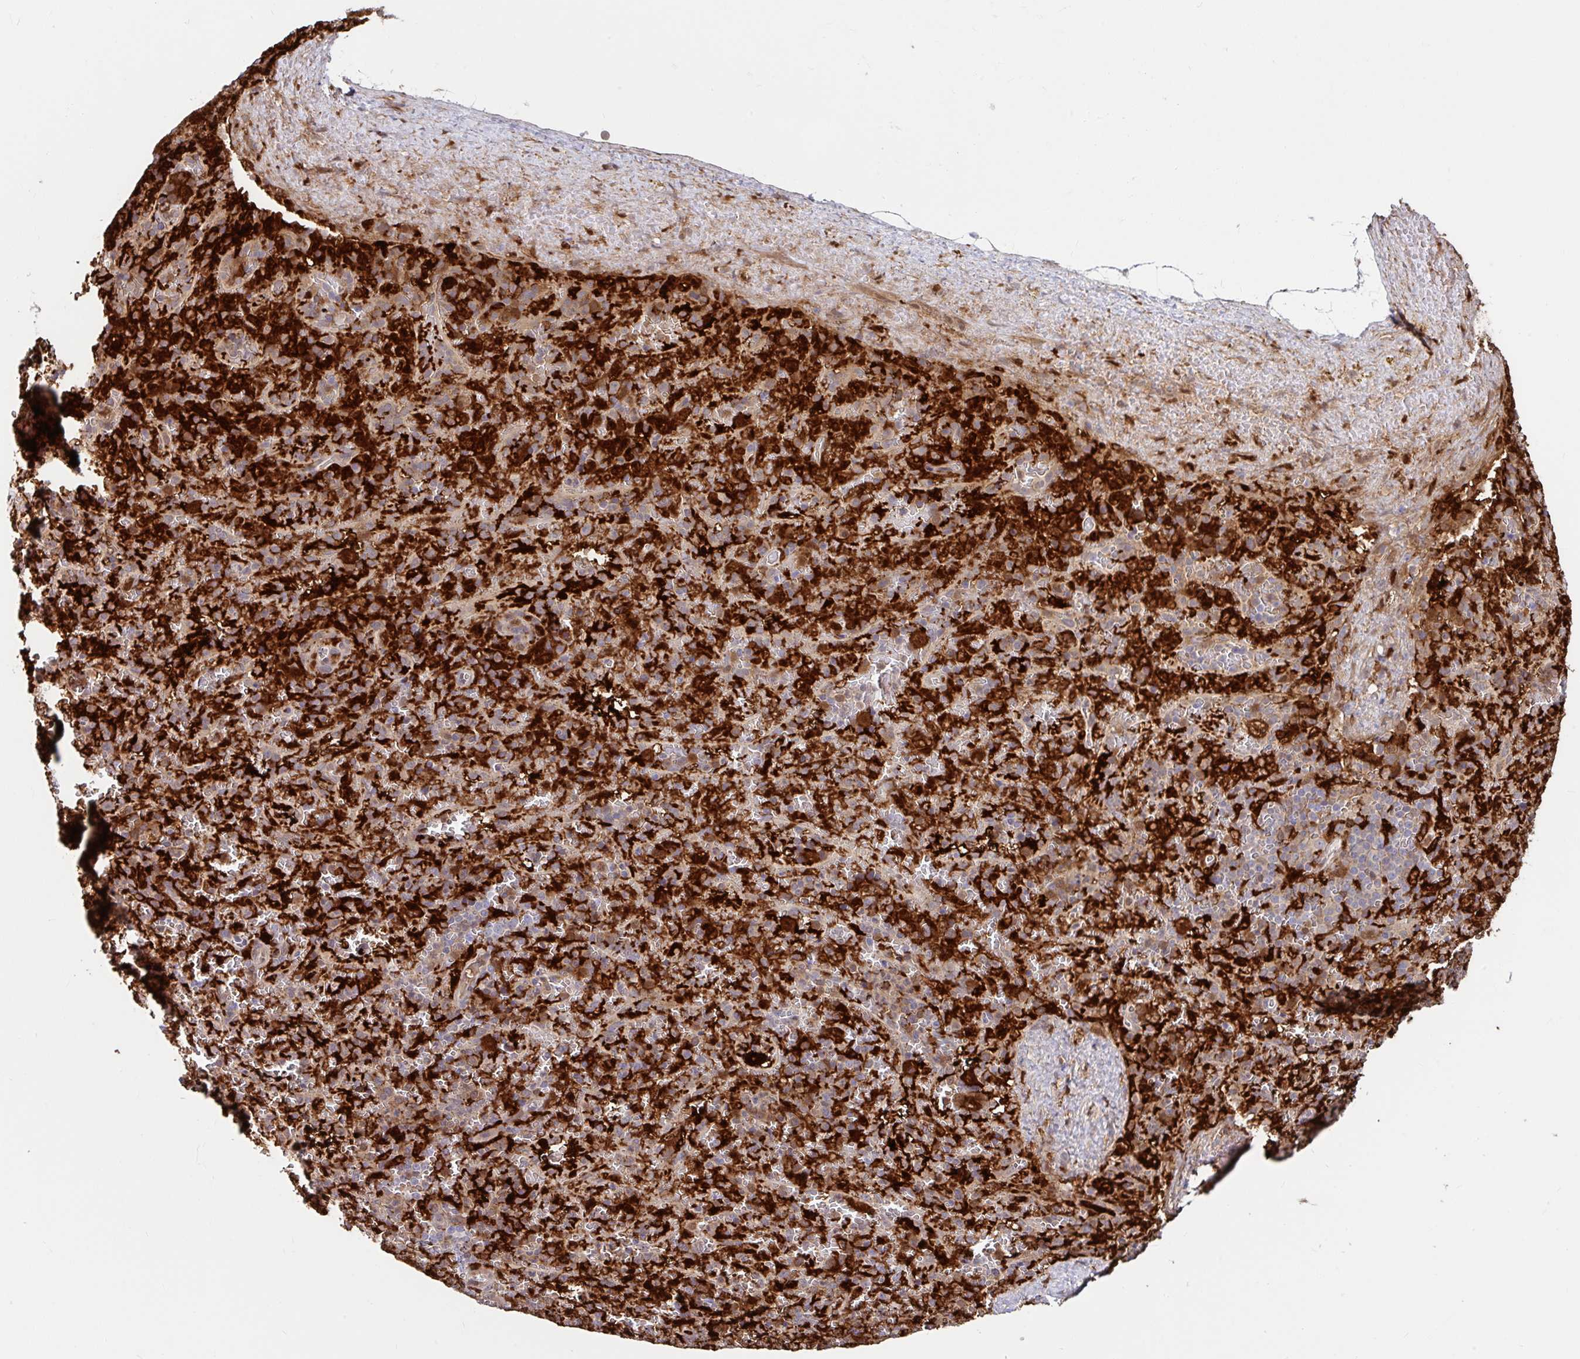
{"staining": {"intensity": "strong", "quantity": "25%-75%", "location": "cytoplasmic/membranous"}, "tissue": "spleen", "cell_type": "Cells in red pulp", "image_type": "normal", "snomed": [{"axis": "morphology", "description": "Normal tissue, NOS"}, {"axis": "topography", "description": "Spleen"}], "caption": "An immunohistochemistry micrograph of normal tissue is shown. Protein staining in brown labels strong cytoplasmic/membranous positivity in spleen within cells in red pulp. (DAB IHC with brightfield microscopy, high magnification).", "gene": "BLVRA", "patient": {"sex": "female", "age": 50}}